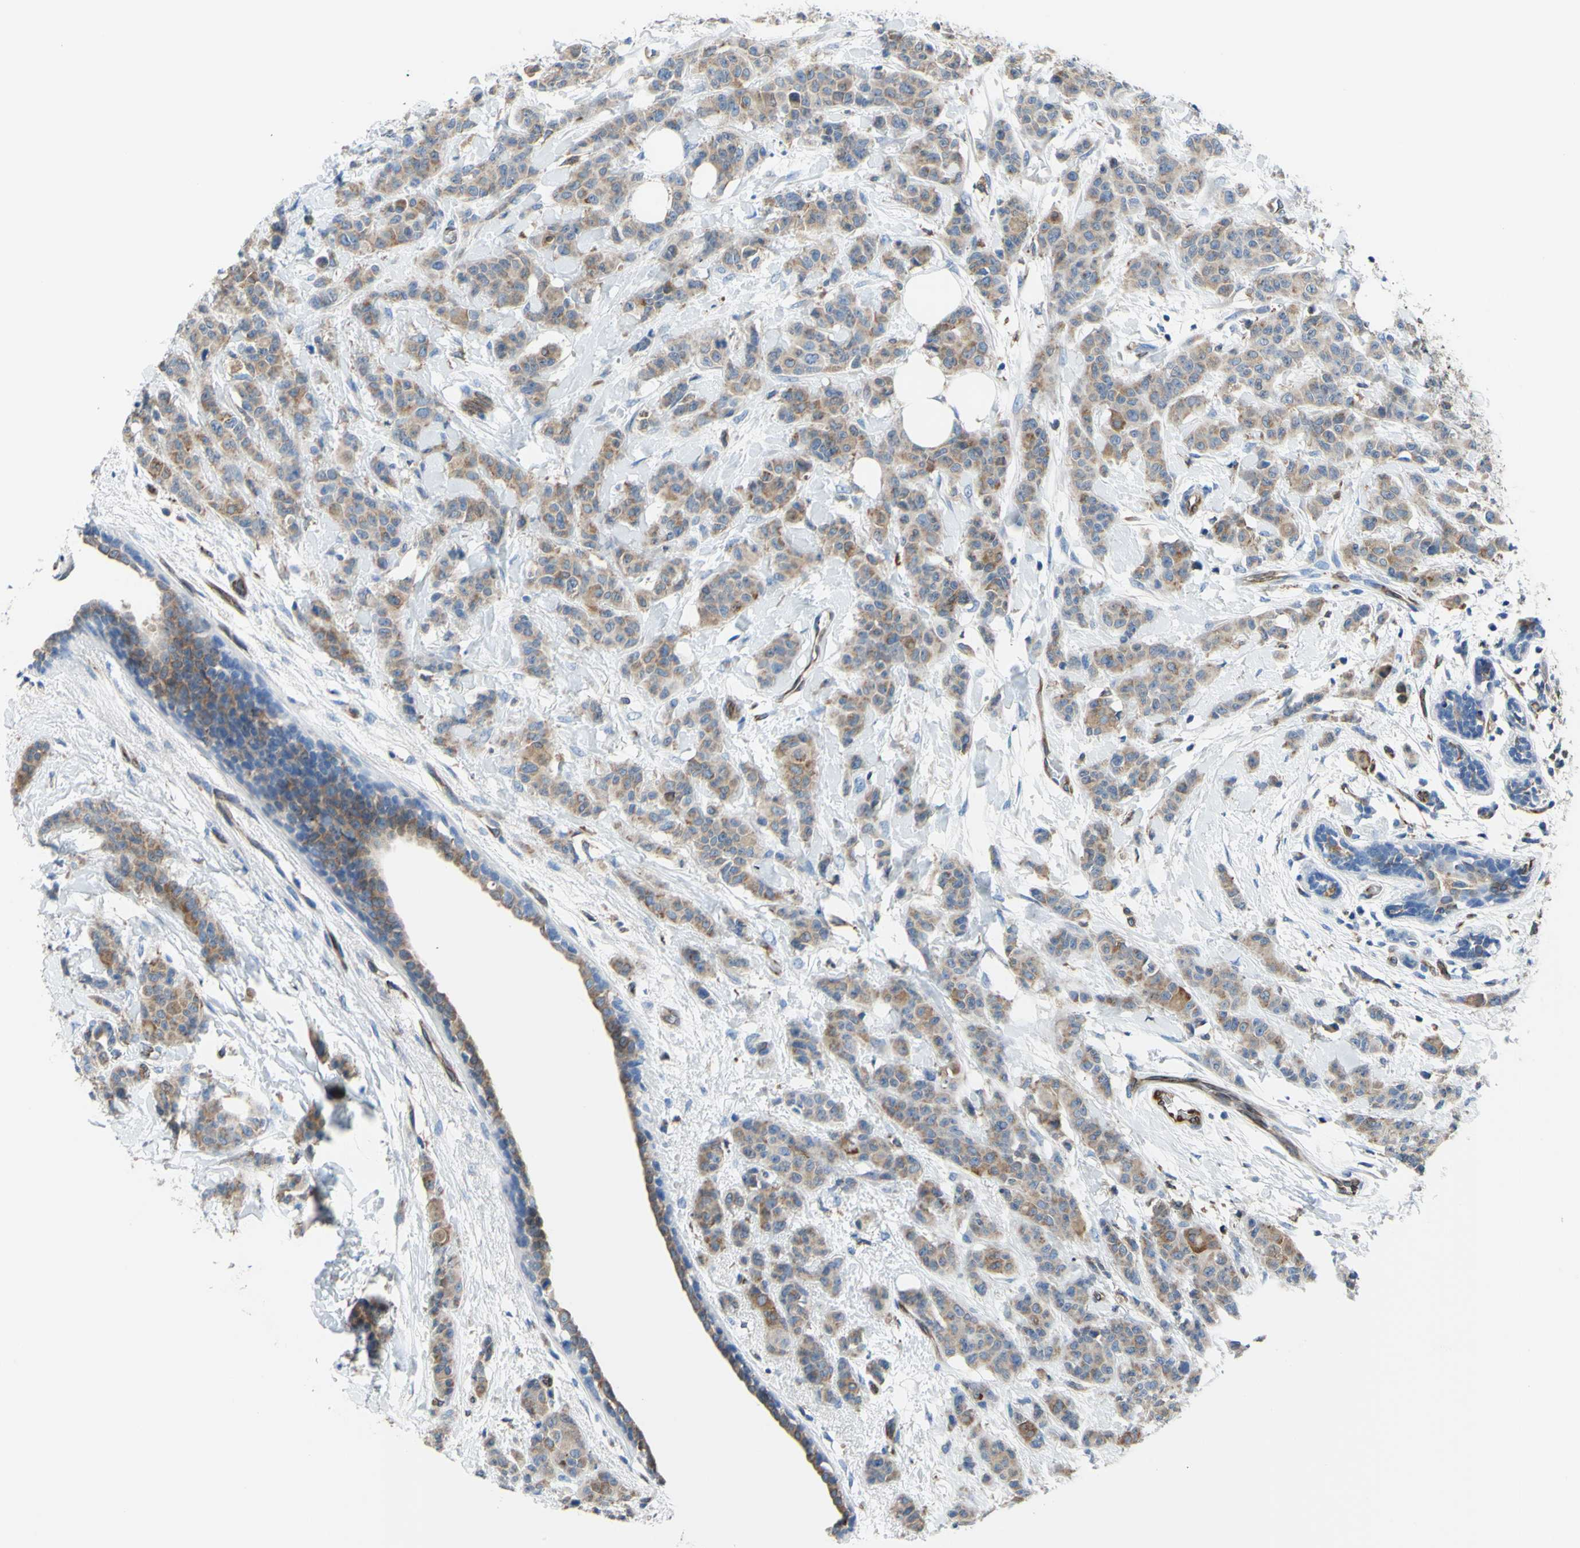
{"staining": {"intensity": "moderate", "quantity": "25%-75%", "location": "cytoplasmic/membranous"}, "tissue": "breast cancer", "cell_type": "Tumor cells", "image_type": "cancer", "snomed": [{"axis": "morphology", "description": "Normal tissue, NOS"}, {"axis": "morphology", "description": "Duct carcinoma"}, {"axis": "topography", "description": "Breast"}], "caption": "Immunohistochemical staining of breast intraductal carcinoma reveals moderate cytoplasmic/membranous protein staining in approximately 25%-75% of tumor cells. The protein of interest is shown in brown color, while the nuclei are stained blue.", "gene": "MGST2", "patient": {"sex": "female", "age": 40}}